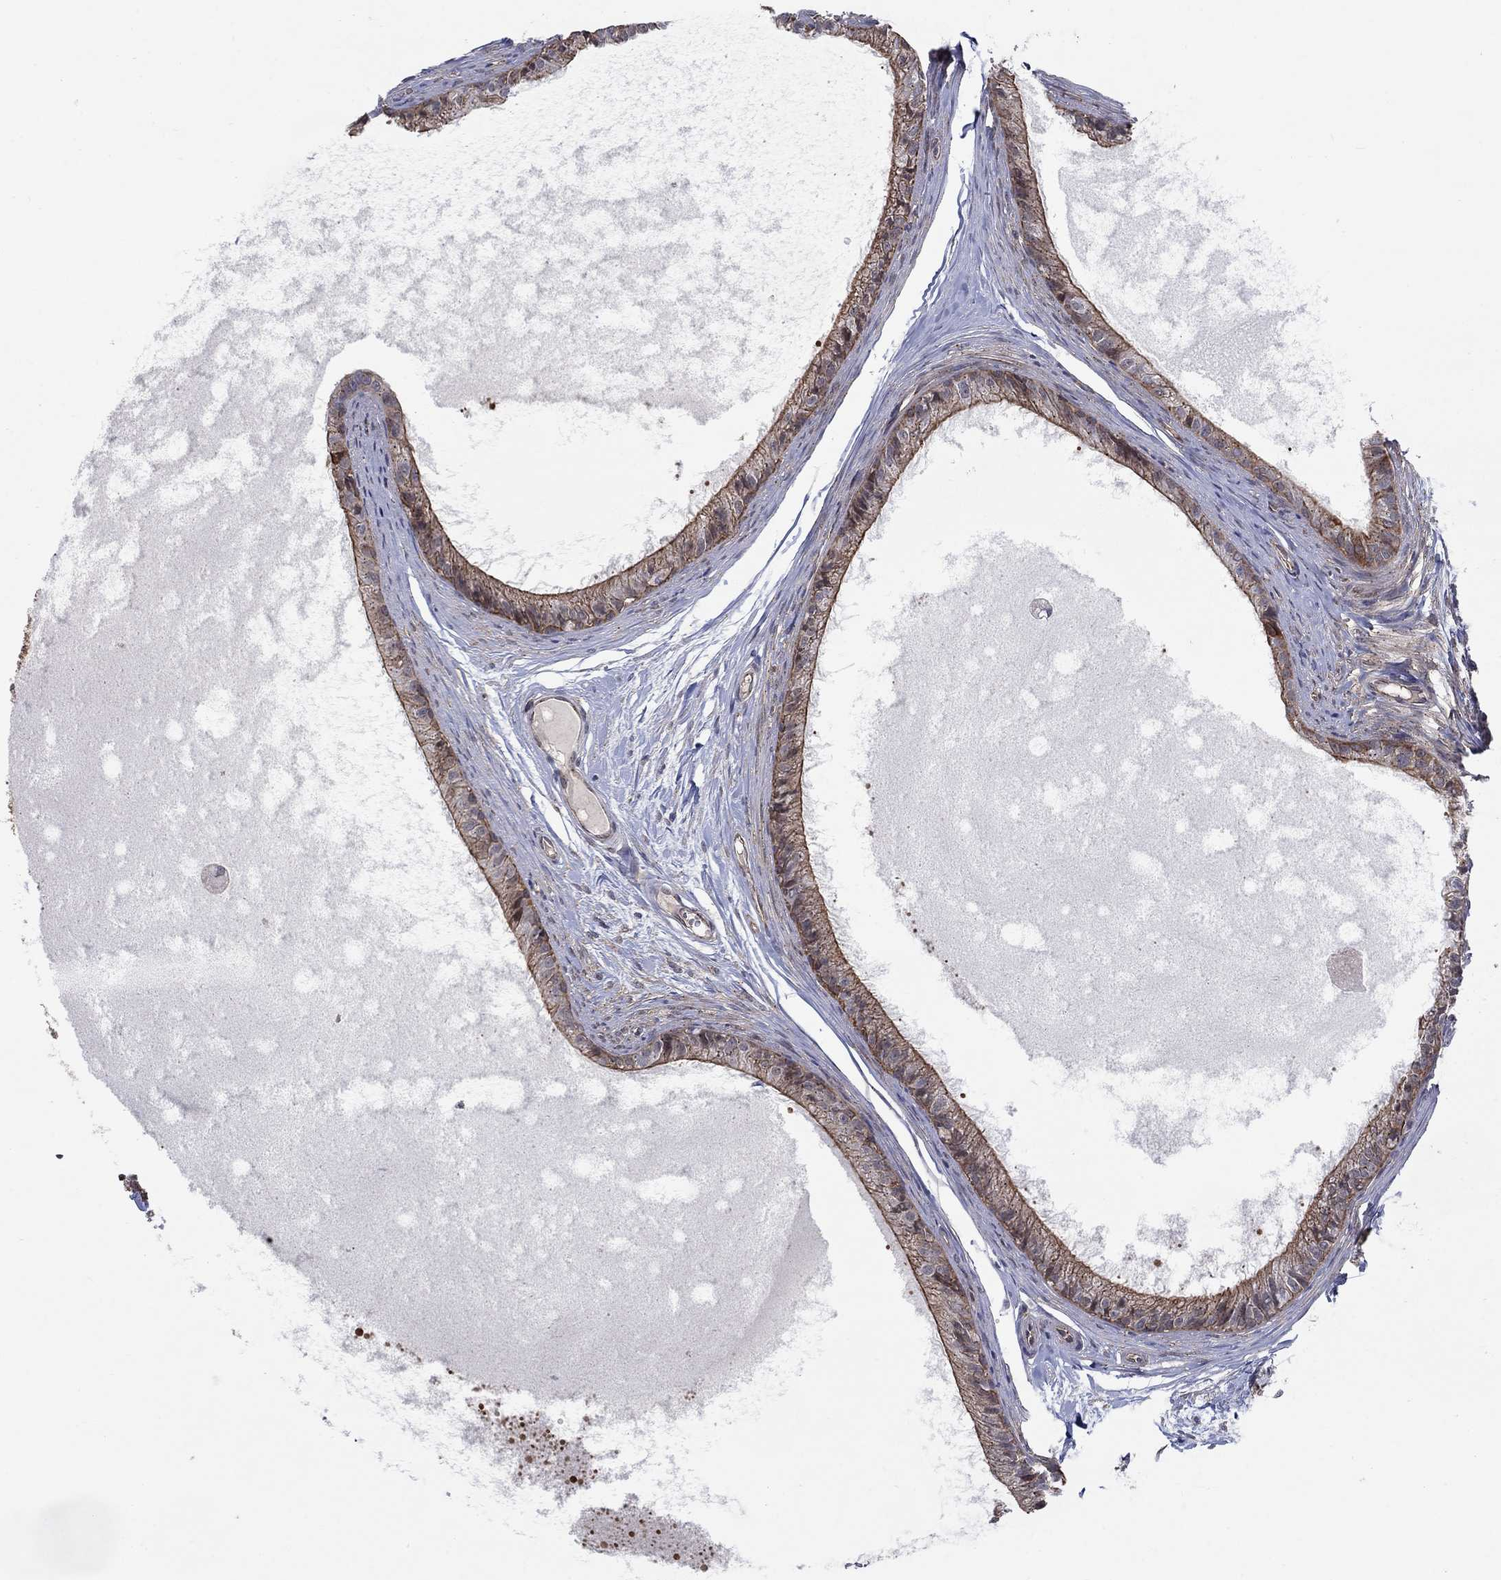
{"staining": {"intensity": "moderate", "quantity": "25%-75%", "location": "cytoplasmic/membranous"}, "tissue": "epididymis", "cell_type": "Glandular cells", "image_type": "normal", "snomed": [{"axis": "morphology", "description": "Normal tissue, NOS"}, {"axis": "topography", "description": "Epididymis"}], "caption": "IHC staining of normal epididymis, which exhibits medium levels of moderate cytoplasmic/membranous positivity in approximately 25%-75% of glandular cells indicating moderate cytoplasmic/membranous protein expression. The staining was performed using DAB (brown) for protein detection and nuclei were counterstained in hematoxylin (blue).", "gene": "SH3RF1", "patient": {"sex": "male", "age": 51}}